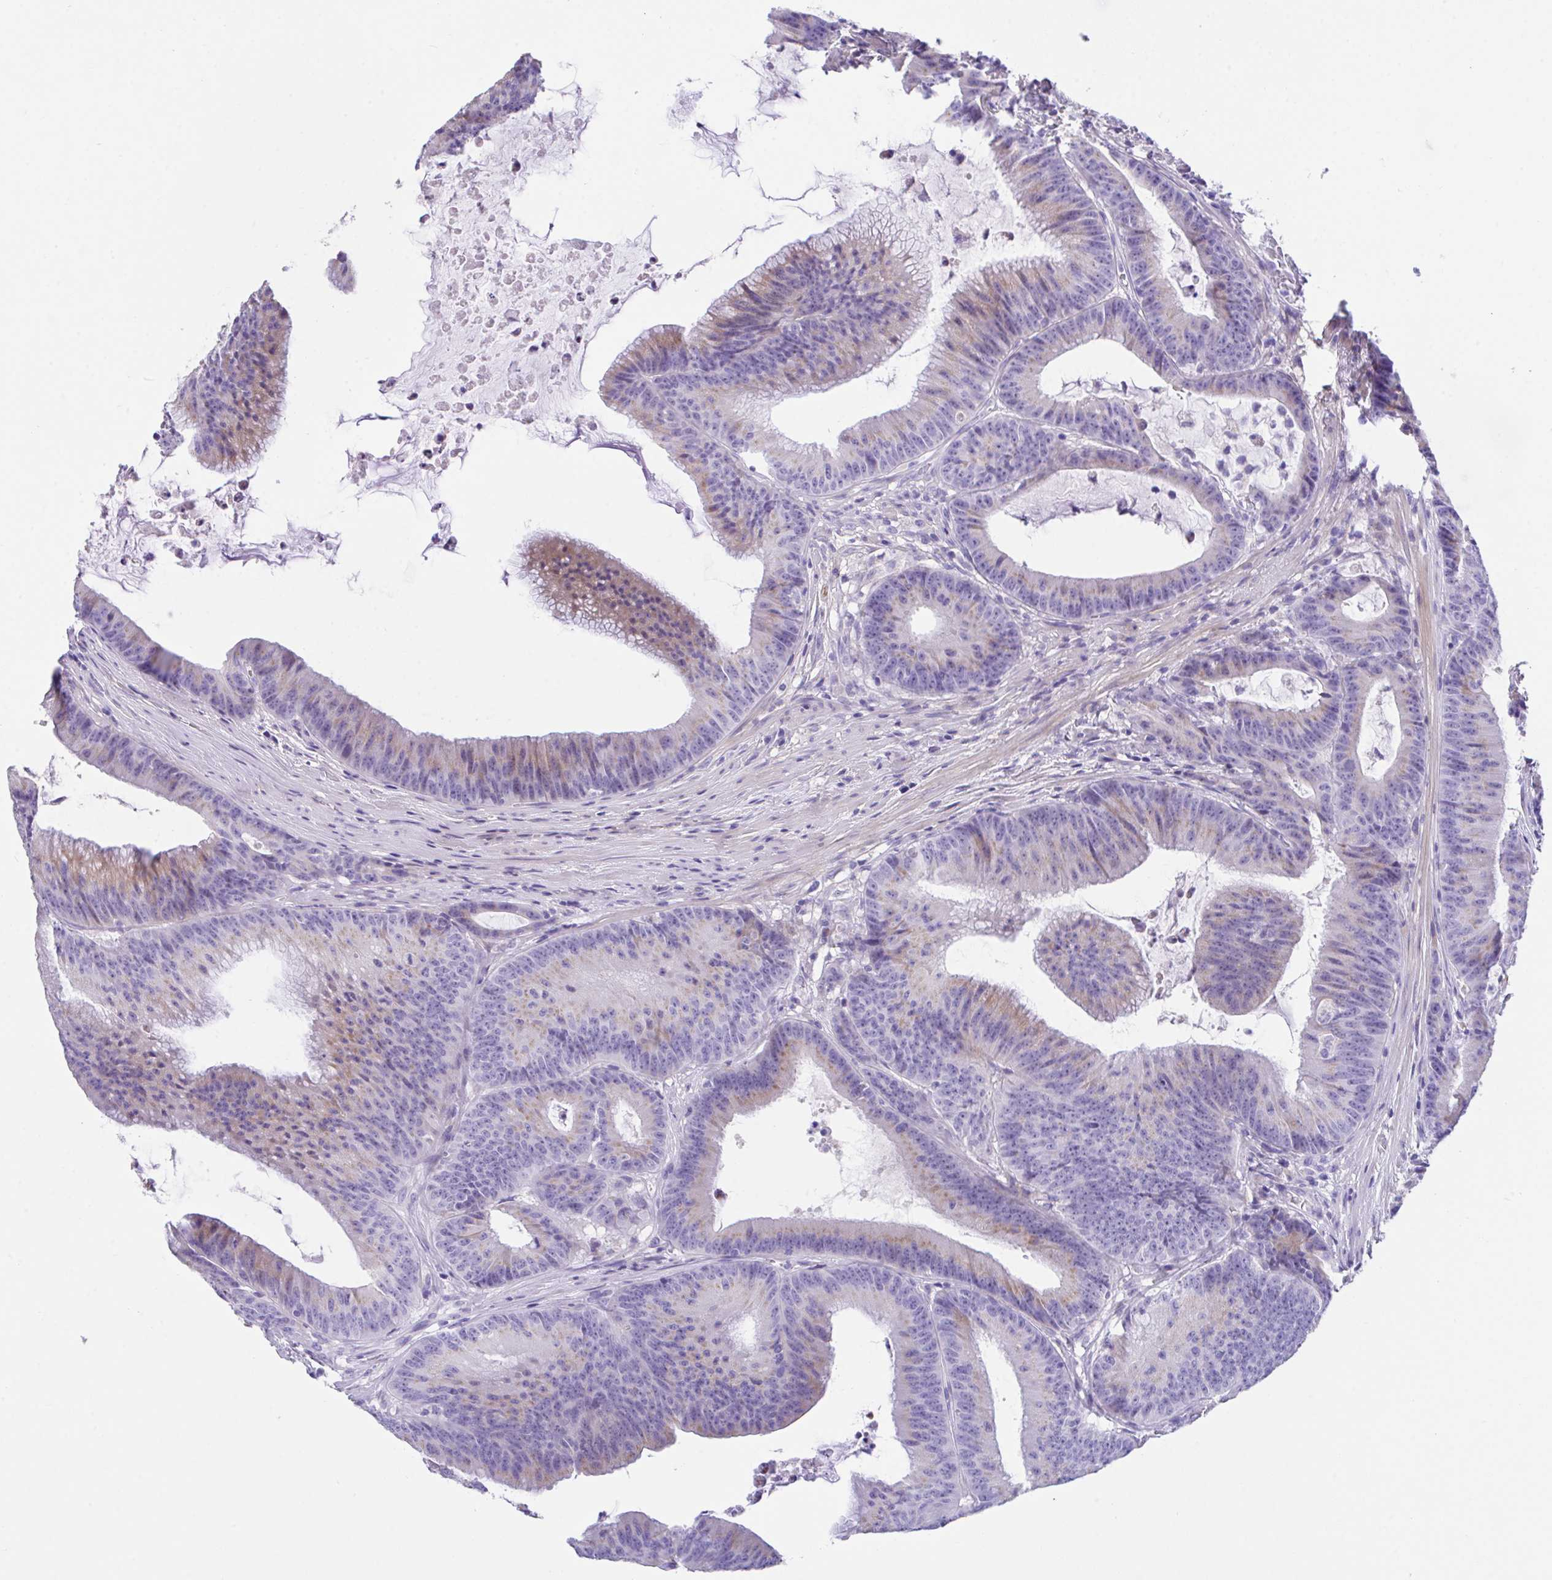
{"staining": {"intensity": "moderate", "quantity": "25%-75%", "location": "cytoplasmic/membranous"}, "tissue": "colorectal cancer", "cell_type": "Tumor cells", "image_type": "cancer", "snomed": [{"axis": "morphology", "description": "Adenocarcinoma, NOS"}, {"axis": "topography", "description": "Colon"}], "caption": "Adenocarcinoma (colorectal) stained with a brown dye reveals moderate cytoplasmic/membranous positive expression in approximately 25%-75% of tumor cells.", "gene": "SLC16A6", "patient": {"sex": "female", "age": 78}}